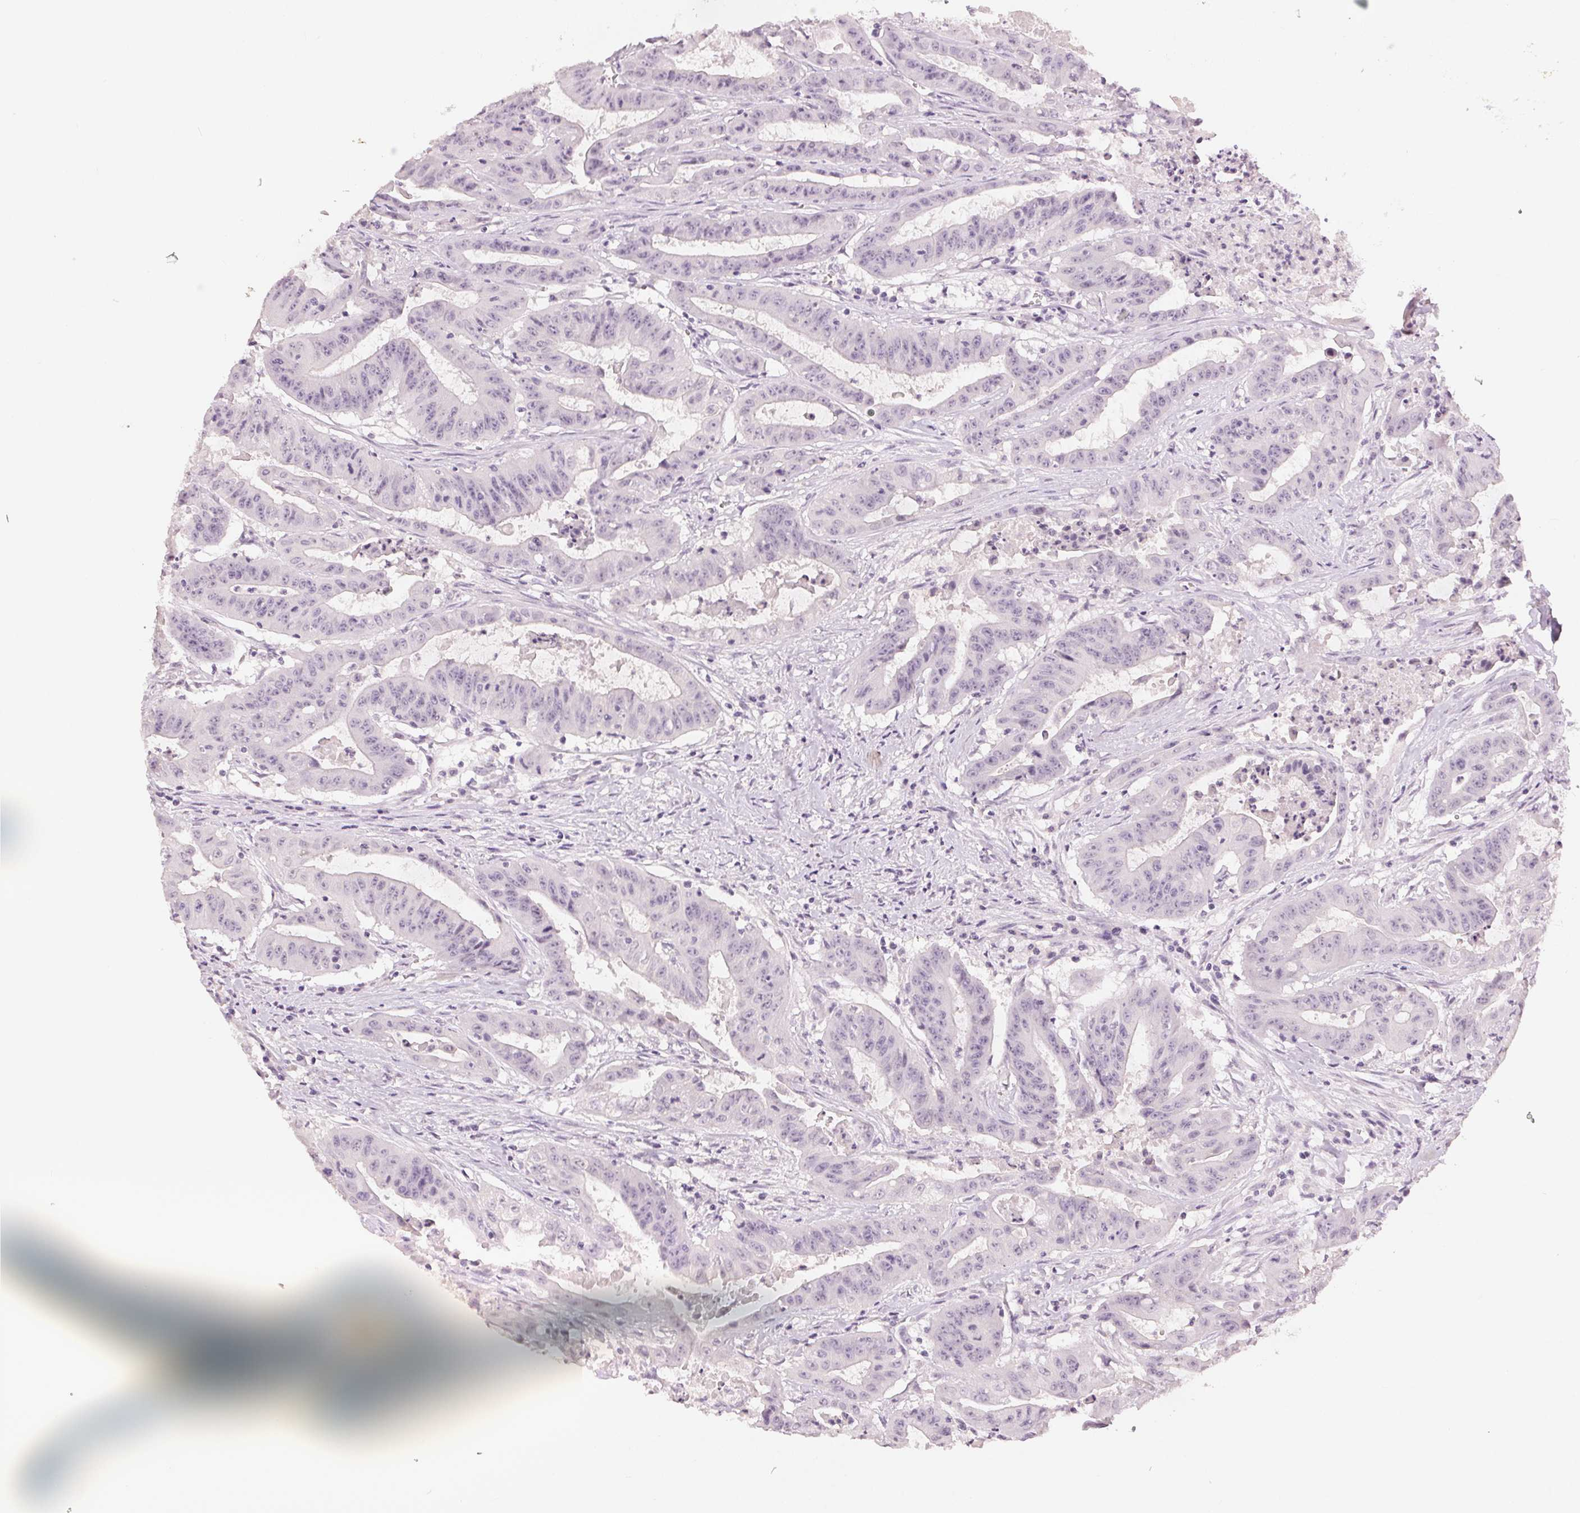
{"staining": {"intensity": "negative", "quantity": "none", "location": "none"}, "tissue": "colorectal cancer", "cell_type": "Tumor cells", "image_type": "cancer", "snomed": [{"axis": "morphology", "description": "Adenocarcinoma, NOS"}, {"axis": "topography", "description": "Colon"}], "caption": "This is an immunohistochemistry (IHC) image of human colorectal cancer (adenocarcinoma). There is no staining in tumor cells.", "gene": "SLC27A5", "patient": {"sex": "male", "age": 33}}